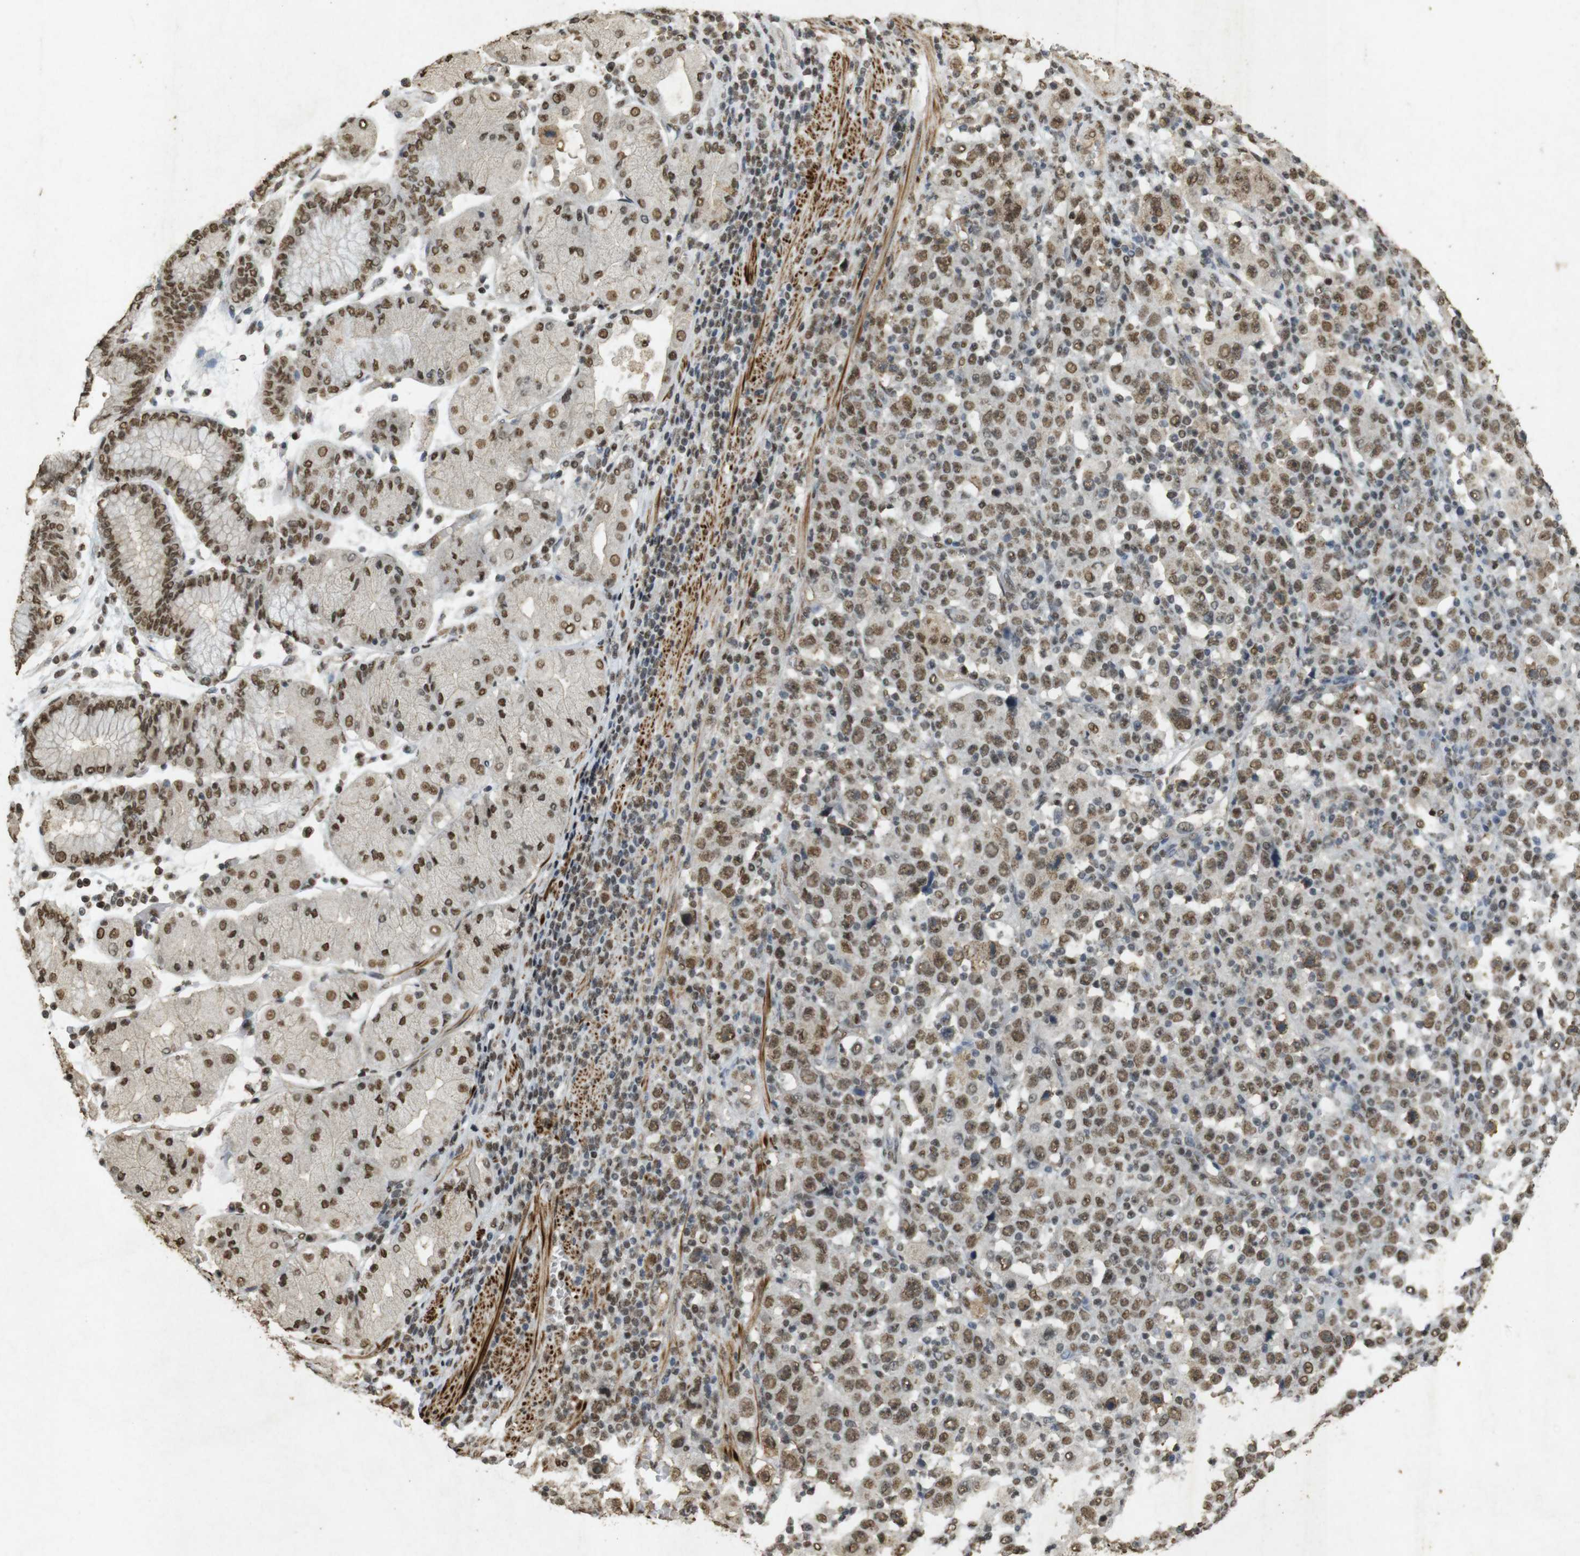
{"staining": {"intensity": "moderate", "quantity": ">75%", "location": "nuclear"}, "tissue": "stomach cancer", "cell_type": "Tumor cells", "image_type": "cancer", "snomed": [{"axis": "morphology", "description": "Normal tissue, NOS"}, {"axis": "morphology", "description": "Adenocarcinoma, NOS"}, {"axis": "topography", "description": "Stomach, upper"}, {"axis": "topography", "description": "Stomach"}], "caption": "Approximately >75% of tumor cells in stomach cancer (adenocarcinoma) demonstrate moderate nuclear protein staining as visualized by brown immunohistochemical staining.", "gene": "GATA4", "patient": {"sex": "male", "age": 59}}